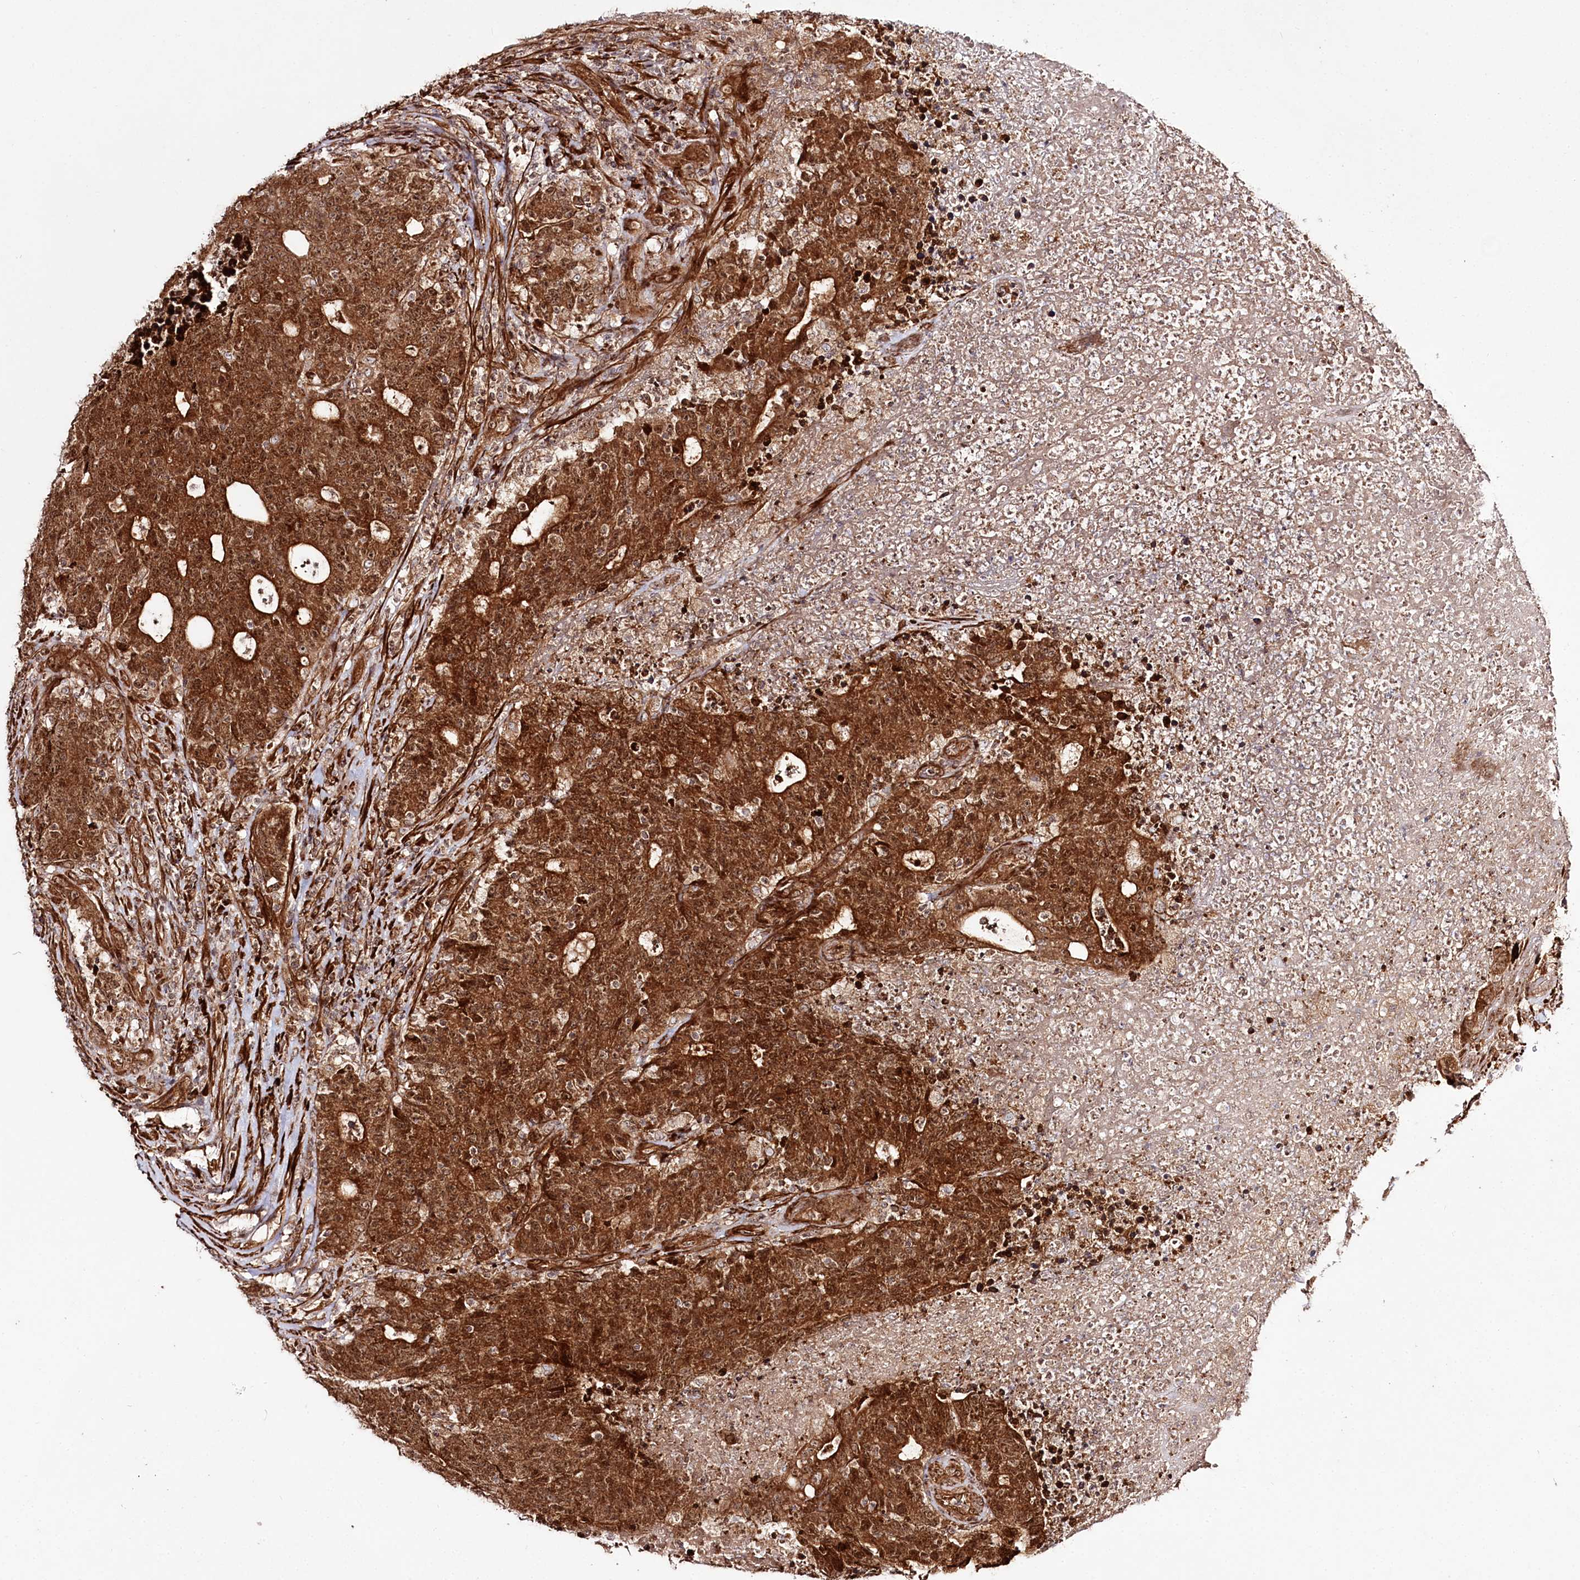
{"staining": {"intensity": "strong", "quantity": ">75%", "location": "cytoplasmic/membranous"}, "tissue": "colorectal cancer", "cell_type": "Tumor cells", "image_type": "cancer", "snomed": [{"axis": "morphology", "description": "Adenocarcinoma, NOS"}, {"axis": "topography", "description": "Colon"}], "caption": "Adenocarcinoma (colorectal) tissue shows strong cytoplasmic/membranous expression in approximately >75% of tumor cells Immunohistochemistry stains the protein of interest in brown and the nuclei are stained blue.", "gene": "REXO2", "patient": {"sex": "female", "age": 75}}